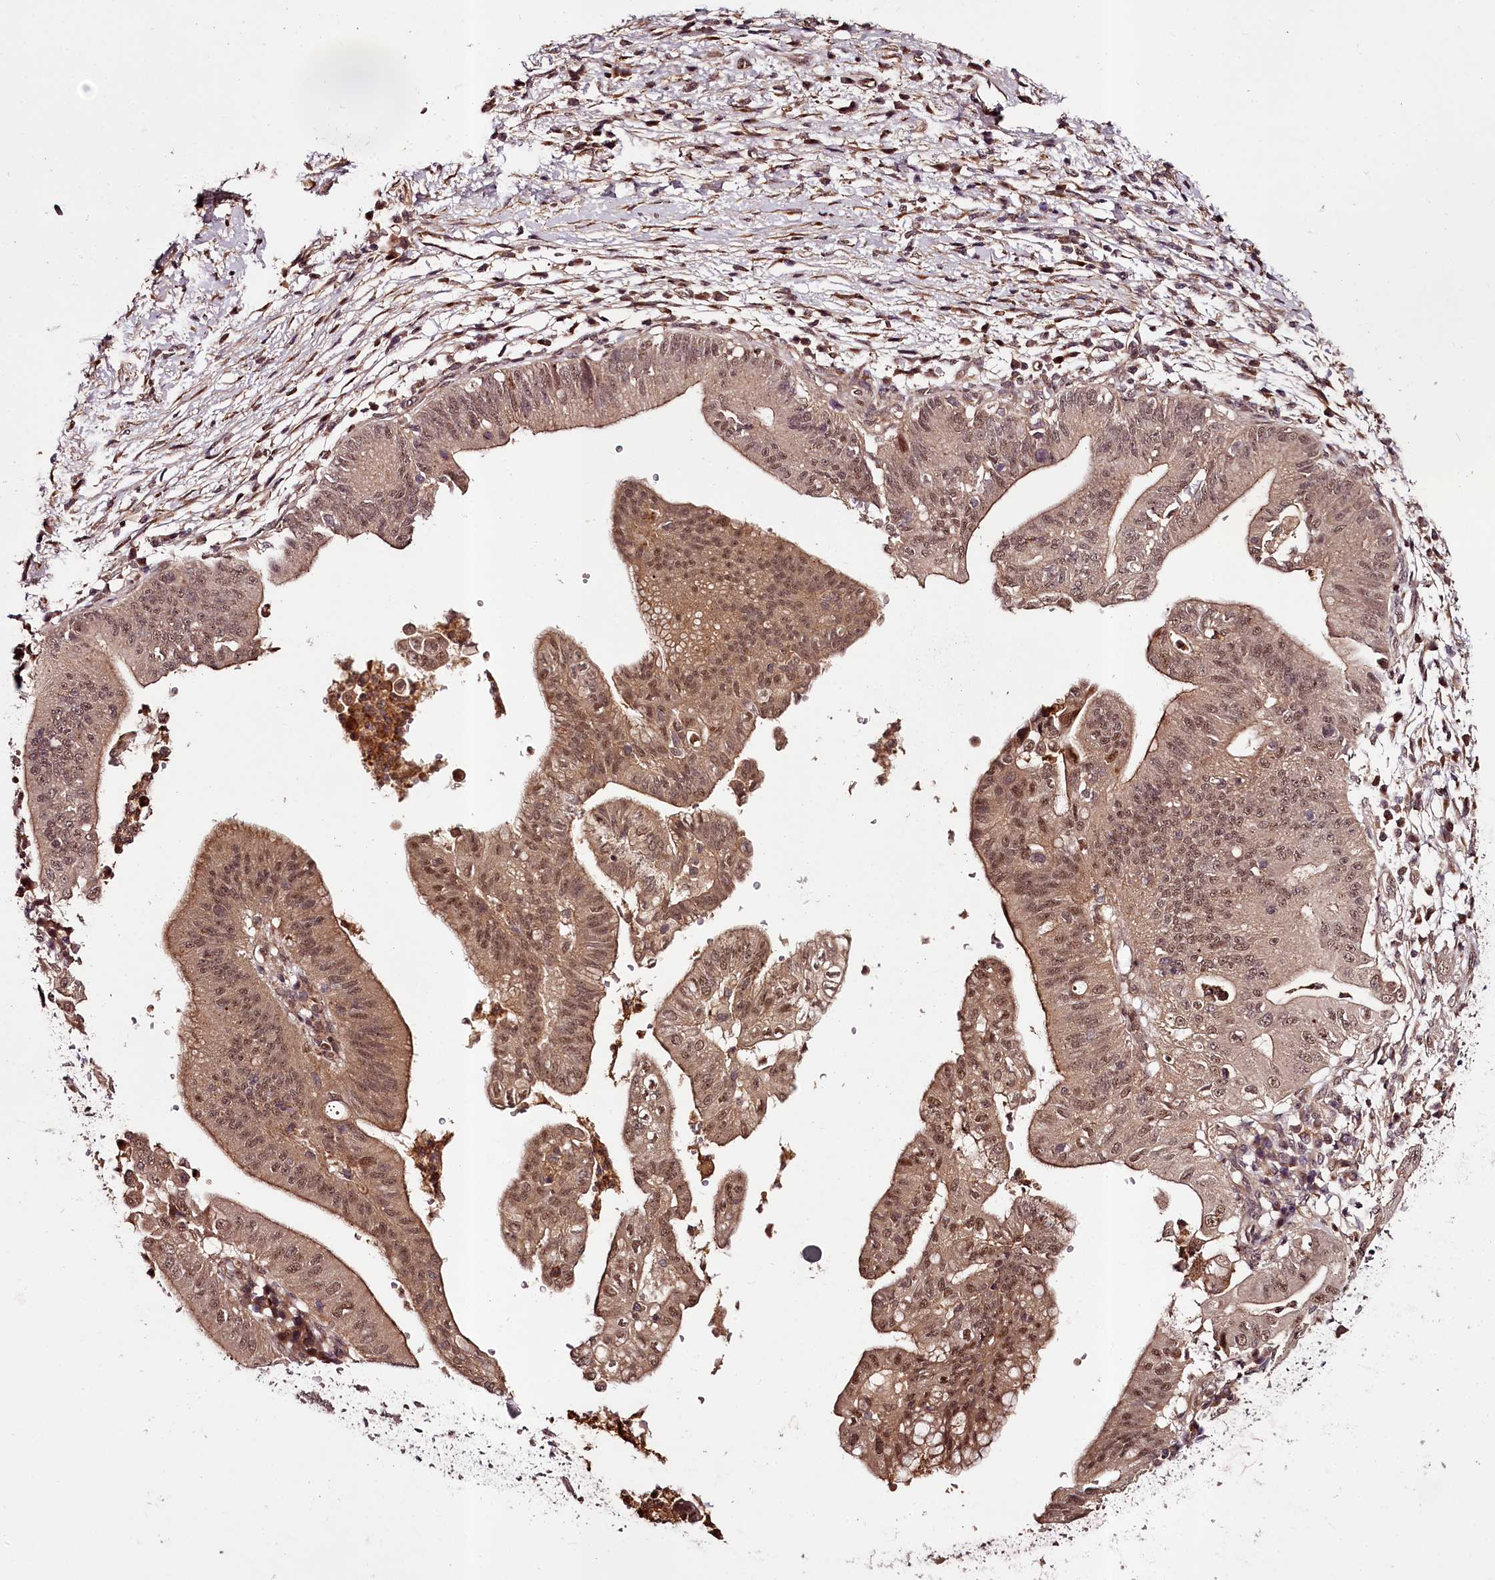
{"staining": {"intensity": "moderate", "quantity": ">75%", "location": "cytoplasmic/membranous,nuclear"}, "tissue": "pancreatic cancer", "cell_type": "Tumor cells", "image_type": "cancer", "snomed": [{"axis": "morphology", "description": "Adenocarcinoma, NOS"}, {"axis": "topography", "description": "Pancreas"}], "caption": "Immunohistochemical staining of human pancreatic cancer (adenocarcinoma) shows medium levels of moderate cytoplasmic/membranous and nuclear expression in approximately >75% of tumor cells.", "gene": "MAML3", "patient": {"sex": "male", "age": 68}}